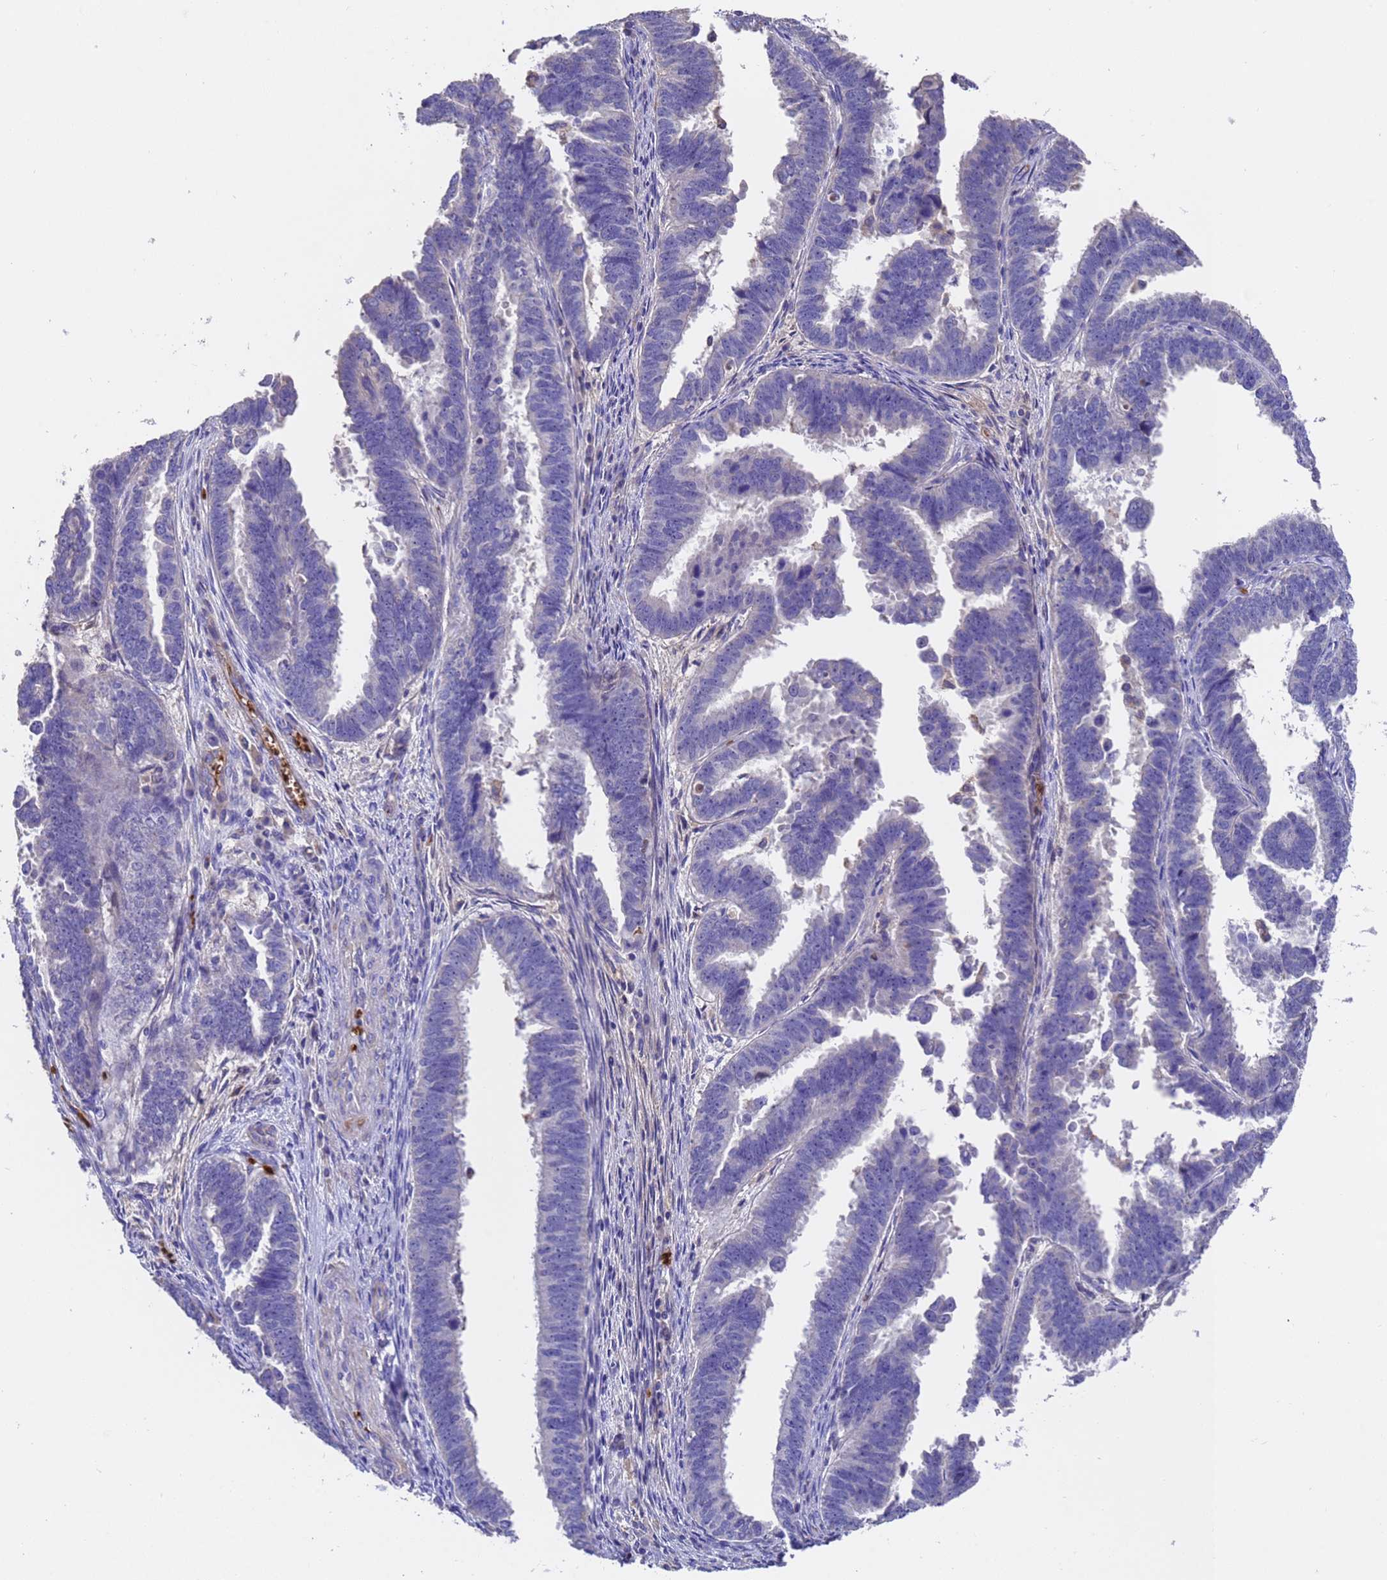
{"staining": {"intensity": "negative", "quantity": "none", "location": "none"}, "tissue": "endometrial cancer", "cell_type": "Tumor cells", "image_type": "cancer", "snomed": [{"axis": "morphology", "description": "Adenocarcinoma, NOS"}, {"axis": "topography", "description": "Endometrium"}], "caption": "DAB immunohistochemical staining of human endometrial cancer (adenocarcinoma) demonstrates no significant positivity in tumor cells. The staining was performed using DAB (3,3'-diaminobenzidine) to visualize the protein expression in brown, while the nuclei were stained in blue with hematoxylin (Magnification: 20x).", "gene": "ELP6", "patient": {"sex": "female", "age": 75}}